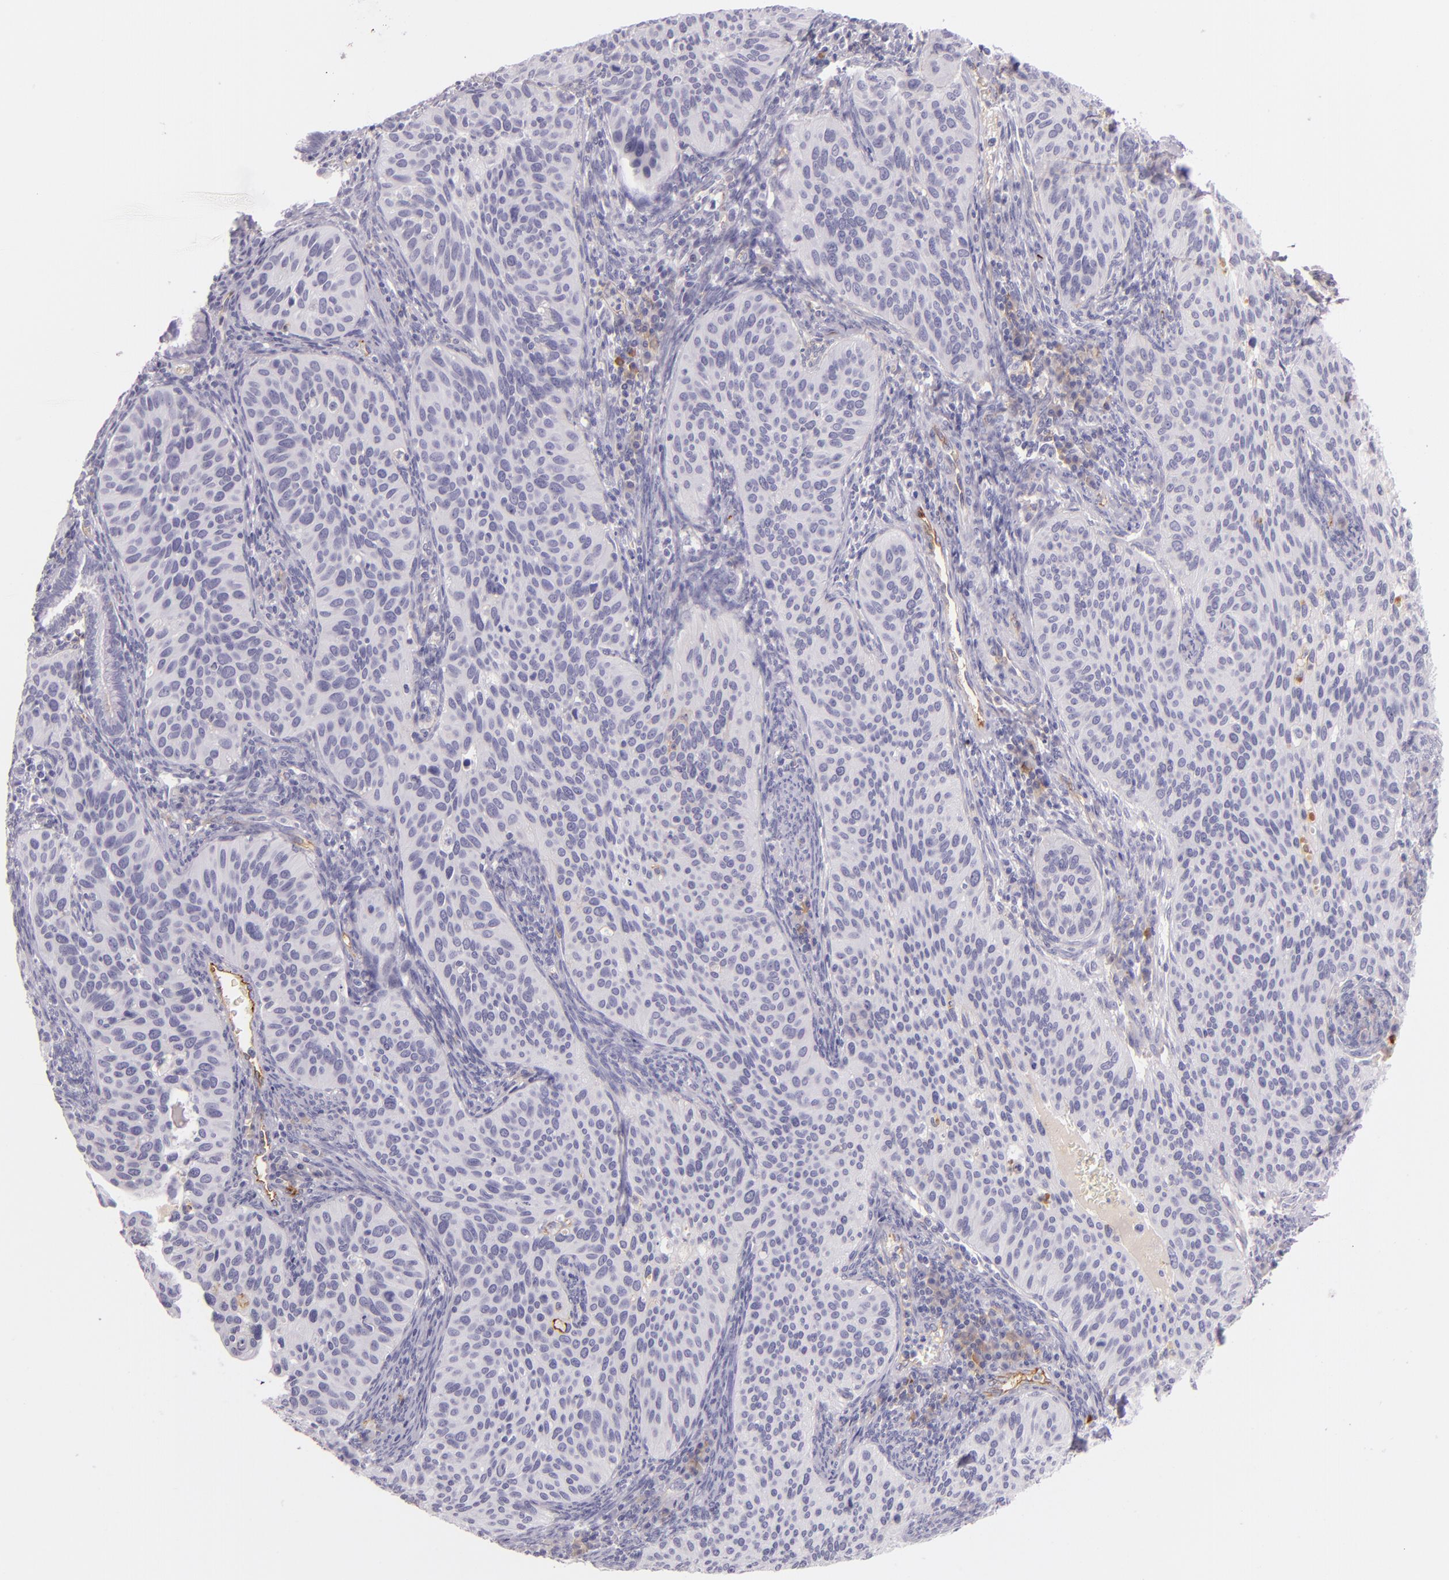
{"staining": {"intensity": "negative", "quantity": "none", "location": "none"}, "tissue": "cervical cancer", "cell_type": "Tumor cells", "image_type": "cancer", "snomed": [{"axis": "morphology", "description": "Adenocarcinoma, NOS"}, {"axis": "topography", "description": "Cervix"}], "caption": "High power microscopy image of an immunohistochemistry (IHC) micrograph of adenocarcinoma (cervical), revealing no significant positivity in tumor cells.", "gene": "ICAM1", "patient": {"sex": "female", "age": 29}}